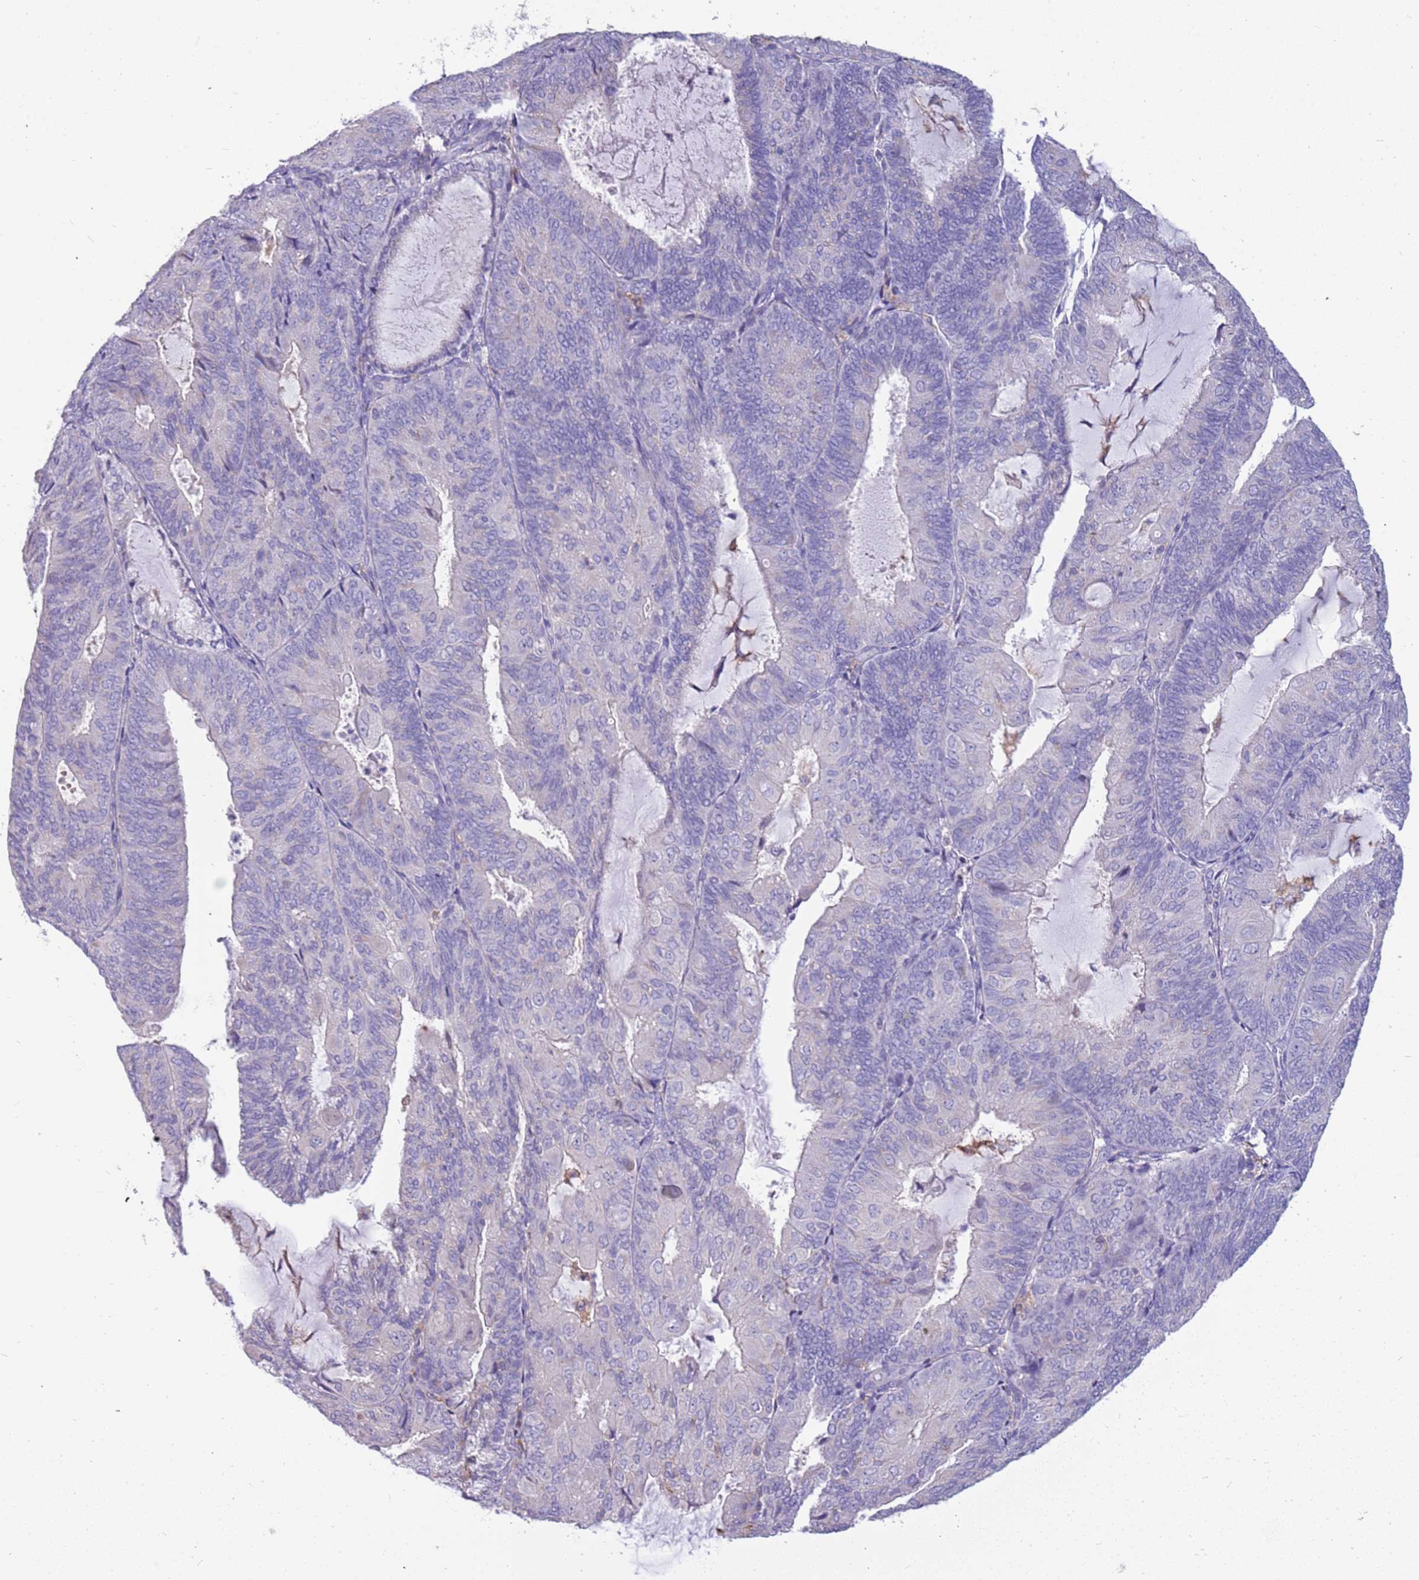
{"staining": {"intensity": "negative", "quantity": "none", "location": "none"}, "tissue": "endometrial cancer", "cell_type": "Tumor cells", "image_type": "cancer", "snomed": [{"axis": "morphology", "description": "Adenocarcinoma, NOS"}, {"axis": "topography", "description": "Endometrium"}], "caption": "Image shows no significant protein staining in tumor cells of endometrial adenocarcinoma.", "gene": "RHCG", "patient": {"sex": "female", "age": 81}}